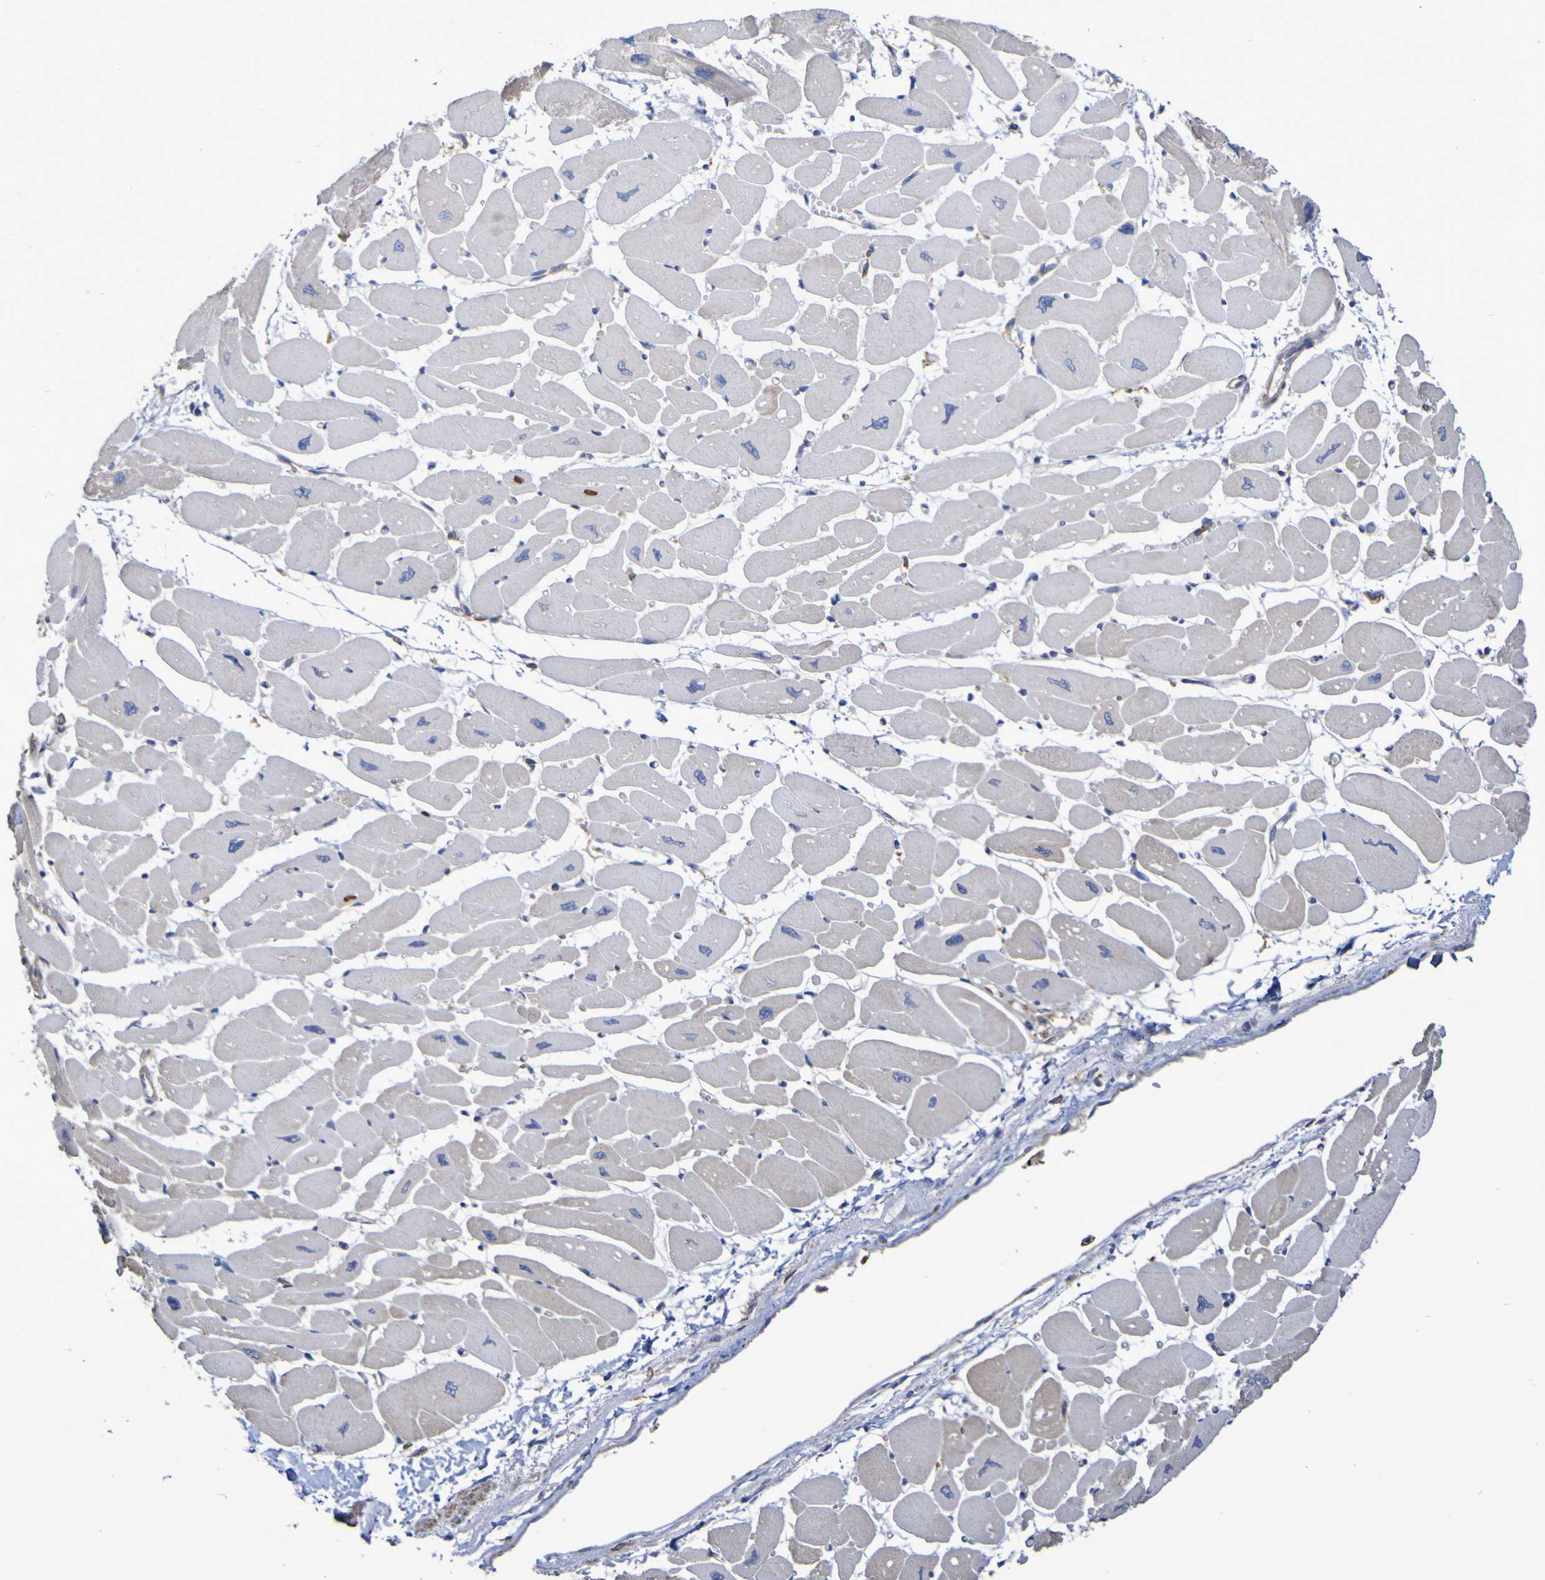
{"staining": {"intensity": "weak", "quantity": "<25%", "location": "cytoplasmic/membranous"}, "tissue": "heart muscle", "cell_type": "Cardiomyocytes", "image_type": "normal", "snomed": [{"axis": "morphology", "description": "Normal tissue, NOS"}, {"axis": "topography", "description": "Heart"}], "caption": "Photomicrograph shows no protein expression in cardiomyocytes of benign heart muscle.", "gene": "SYNJ1", "patient": {"sex": "female", "age": 54}}